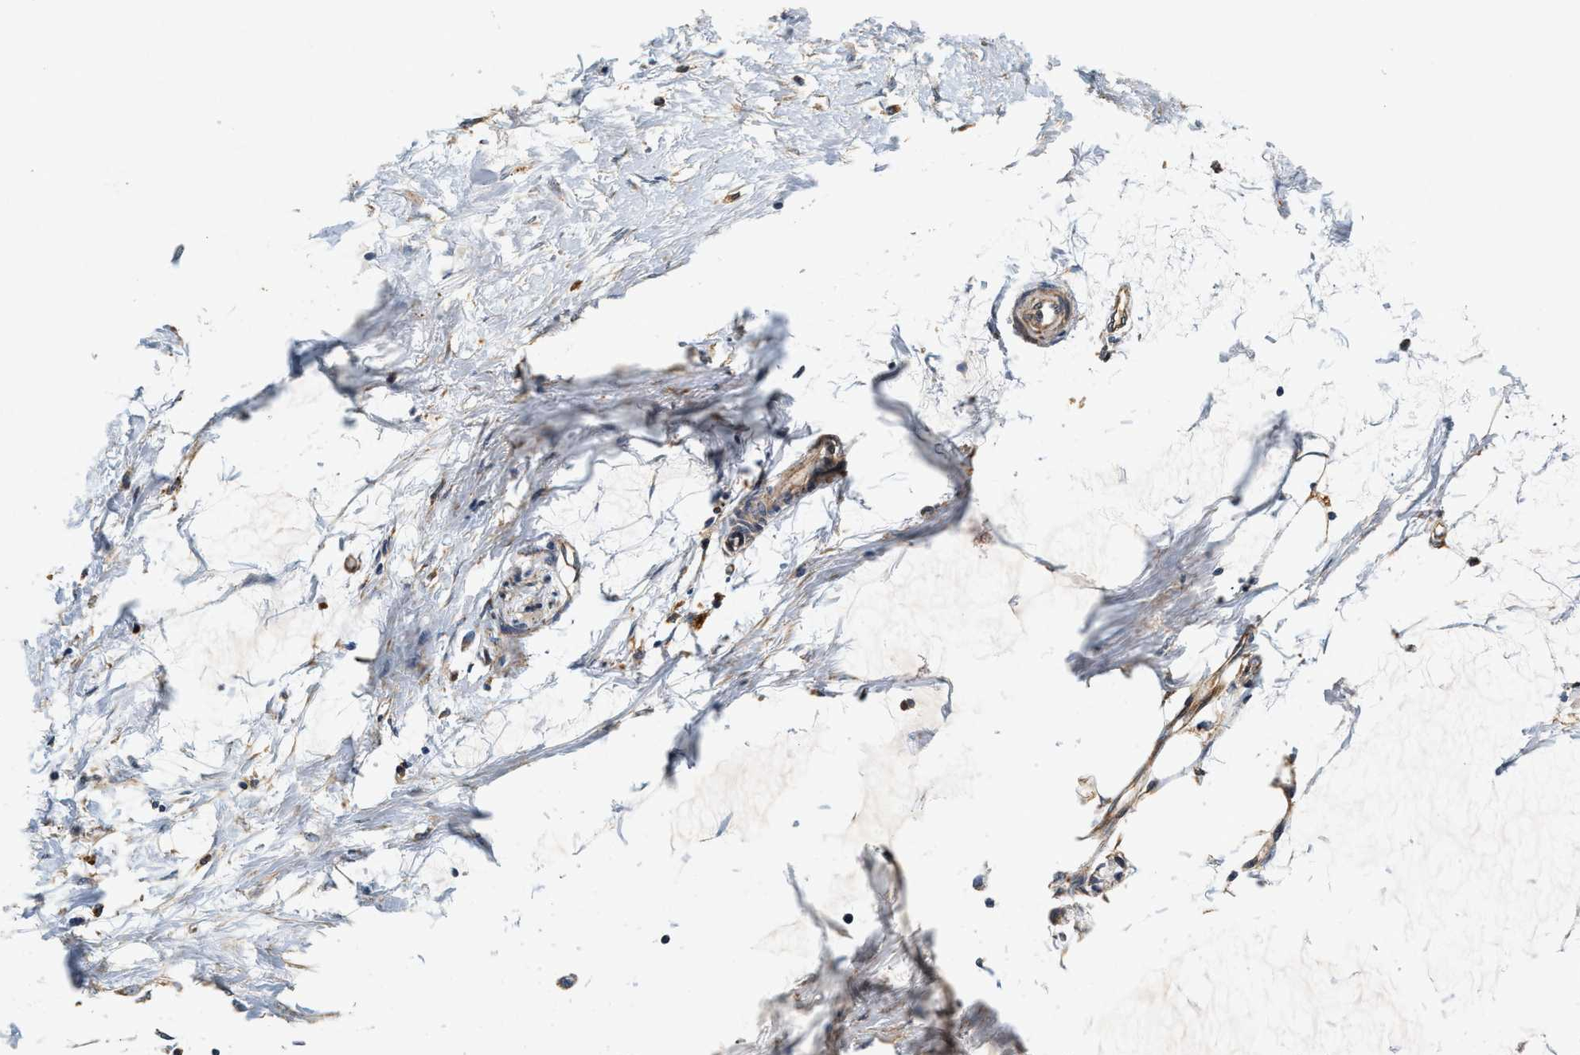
{"staining": {"intensity": "weak", "quantity": "25%-75%", "location": "cytoplasmic/membranous"}, "tissue": "adipose tissue", "cell_type": "Adipocytes", "image_type": "normal", "snomed": [{"axis": "morphology", "description": "Normal tissue, NOS"}, {"axis": "morphology", "description": "Adenocarcinoma, NOS"}, {"axis": "topography", "description": "Colon"}, {"axis": "topography", "description": "Peripheral nerve tissue"}], "caption": "A photomicrograph showing weak cytoplasmic/membranous positivity in about 25%-75% of adipocytes in benign adipose tissue, as visualized by brown immunohistochemical staining.", "gene": "DUSP10", "patient": {"sex": "male", "age": 14}}